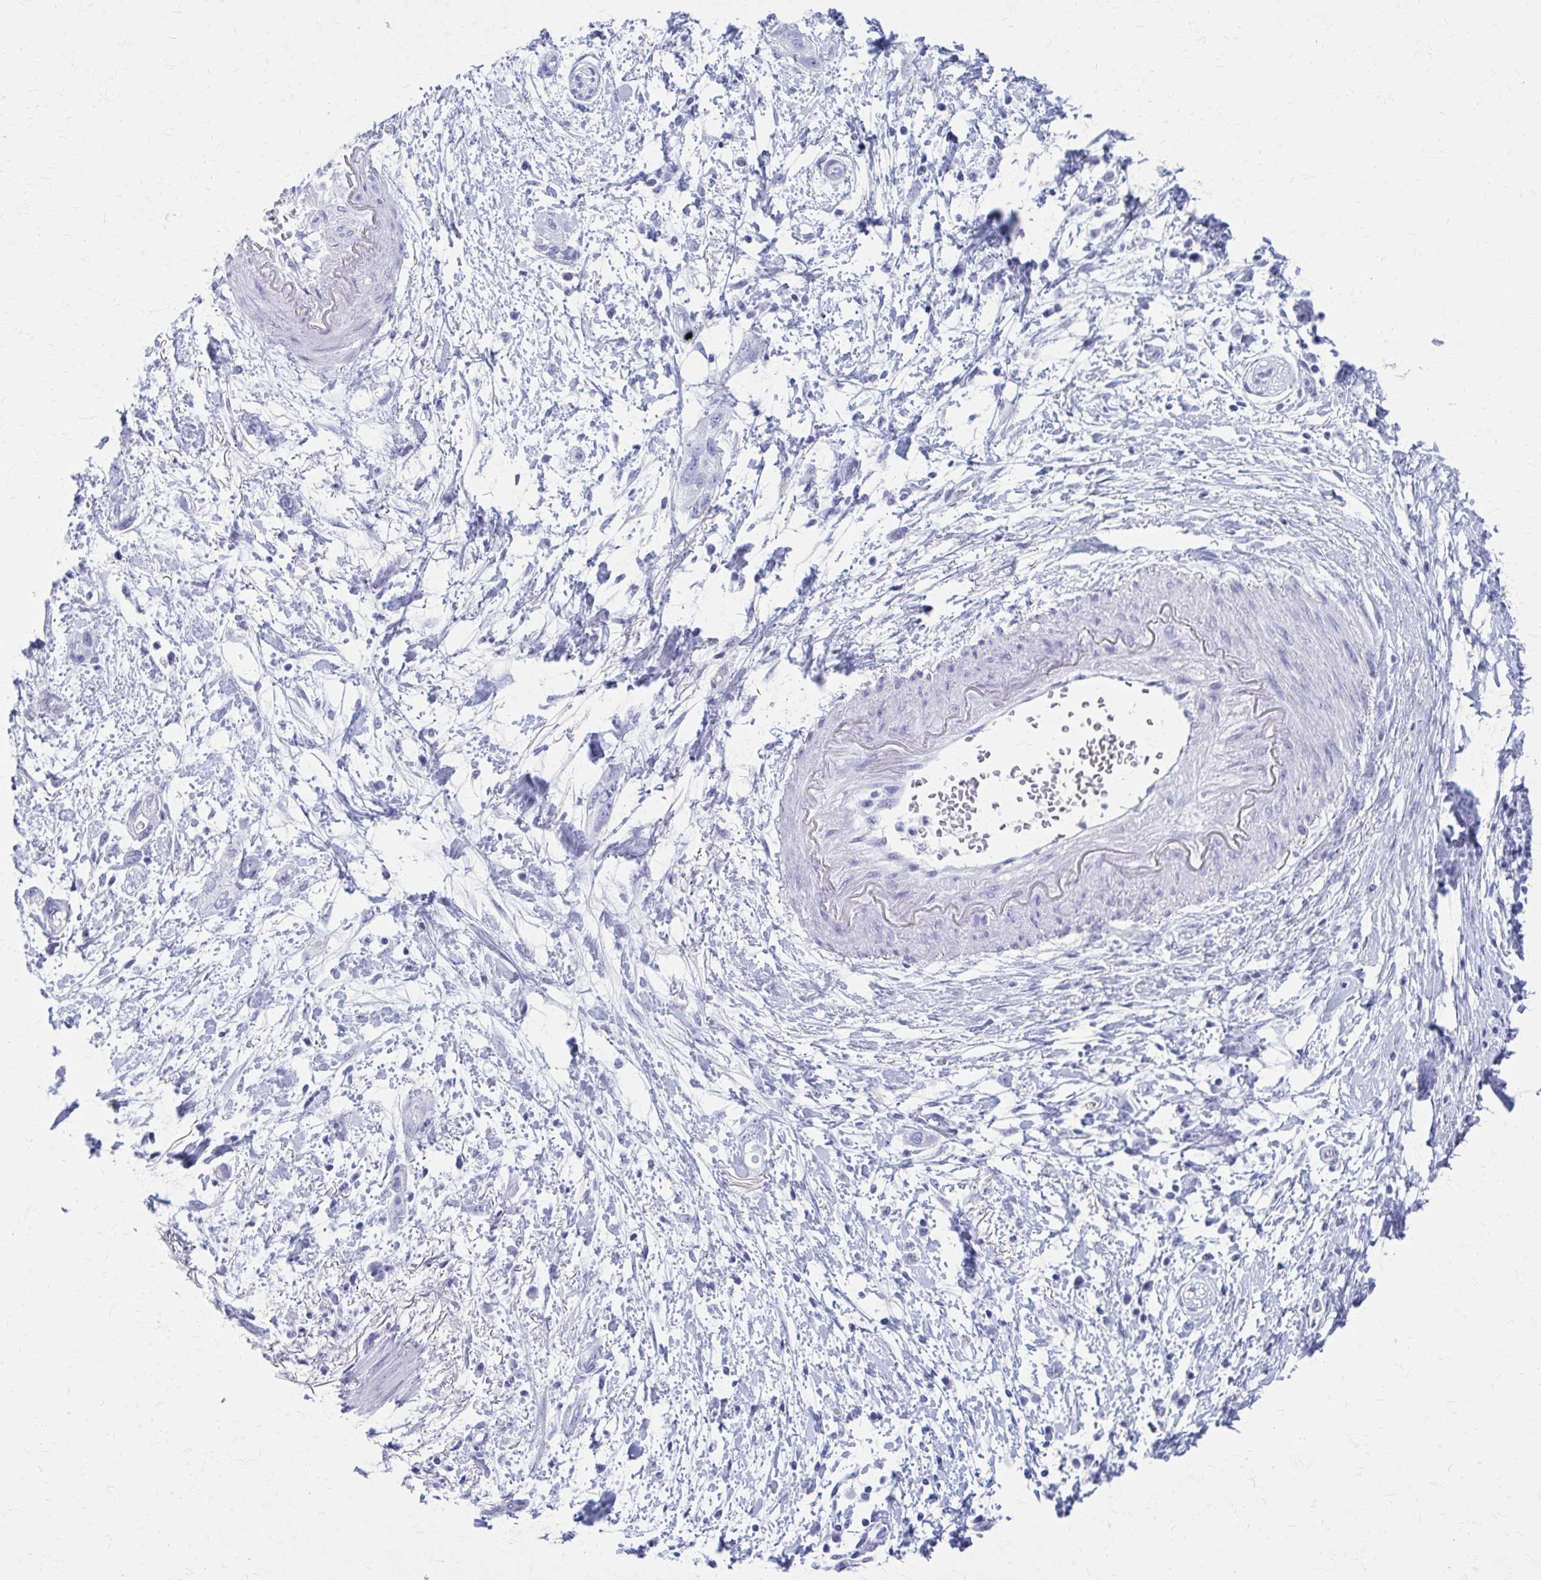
{"staining": {"intensity": "negative", "quantity": "none", "location": "none"}, "tissue": "pancreatic cancer", "cell_type": "Tumor cells", "image_type": "cancer", "snomed": [{"axis": "morphology", "description": "Adenocarcinoma, NOS"}, {"axis": "topography", "description": "Pancreas"}], "caption": "A high-resolution photomicrograph shows immunohistochemistry (IHC) staining of pancreatic cancer (adenocarcinoma), which reveals no significant staining in tumor cells.", "gene": "CELF5", "patient": {"sex": "female", "age": 72}}